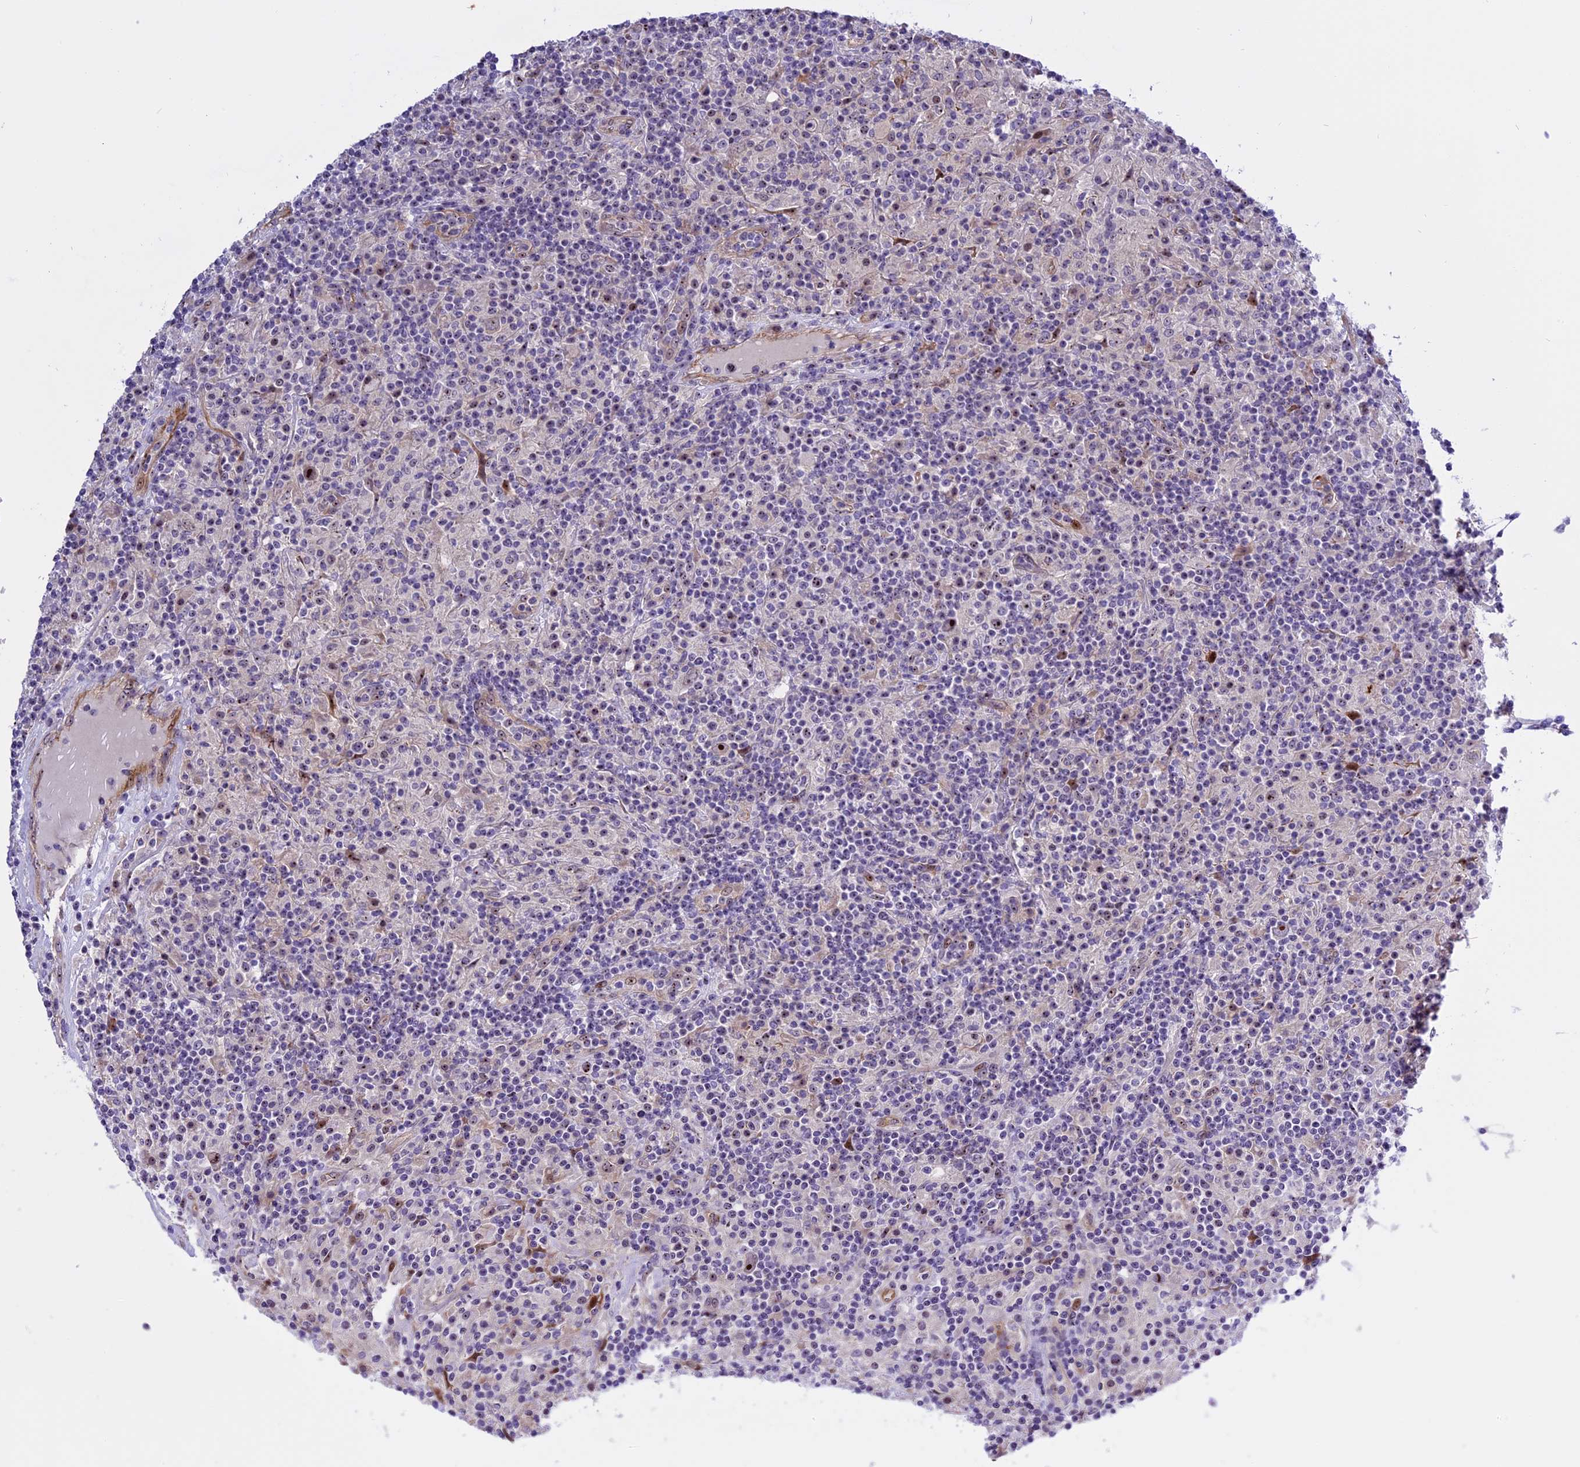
{"staining": {"intensity": "strong", "quantity": "25%-75%", "location": "nuclear"}, "tissue": "lymphoma", "cell_type": "Tumor cells", "image_type": "cancer", "snomed": [{"axis": "morphology", "description": "Hodgkin's disease, NOS"}, {"axis": "topography", "description": "Lymph node"}], "caption": "DAB (3,3'-diaminobenzidine) immunohistochemical staining of lymphoma shows strong nuclear protein positivity in approximately 25%-75% of tumor cells.", "gene": "TBL3", "patient": {"sex": "male", "age": 70}}